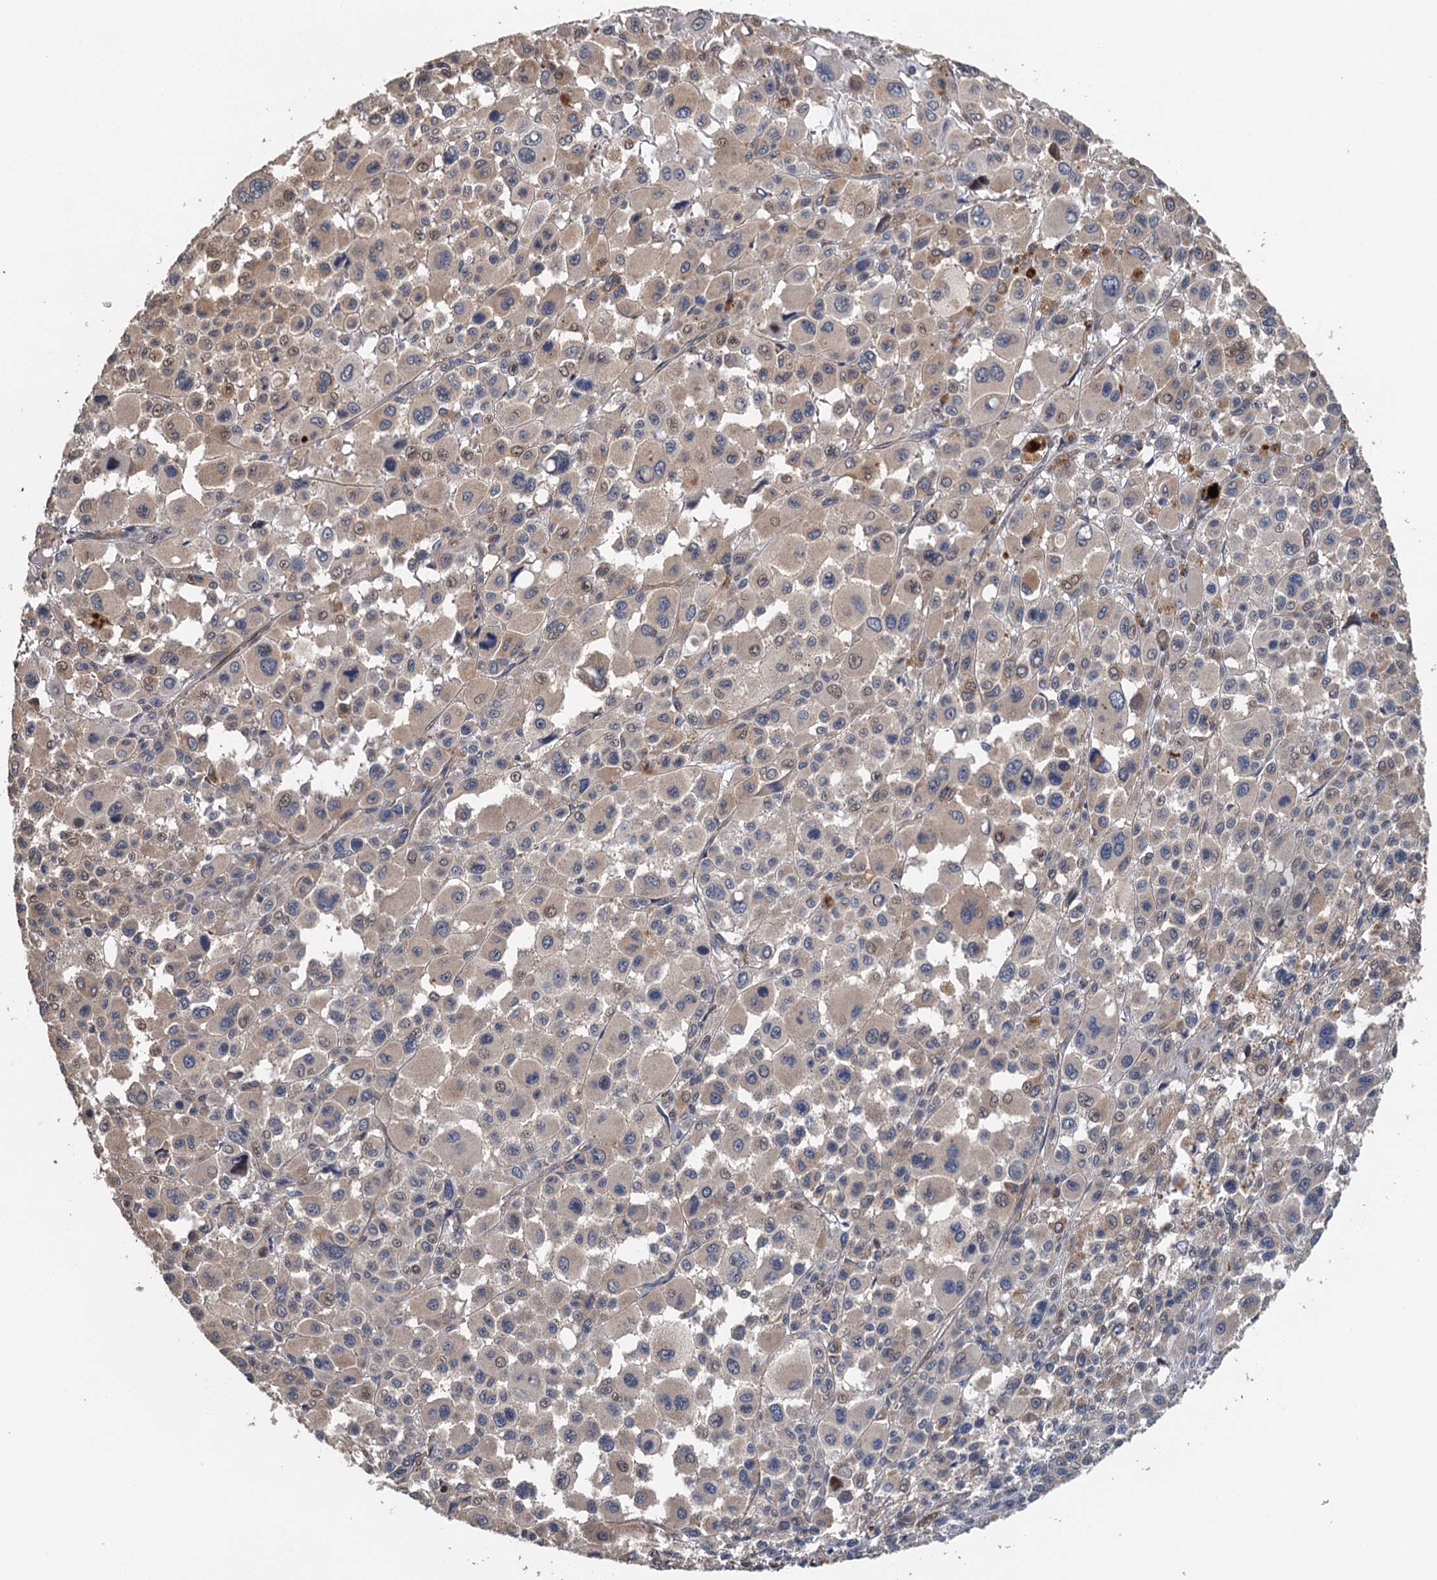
{"staining": {"intensity": "weak", "quantity": "25%-75%", "location": "cytoplasmic/membranous,nuclear"}, "tissue": "melanoma", "cell_type": "Tumor cells", "image_type": "cancer", "snomed": [{"axis": "morphology", "description": "Malignant melanoma, Metastatic site"}, {"axis": "topography", "description": "Skin"}], "caption": "Immunohistochemistry (IHC) photomicrograph of neoplastic tissue: melanoma stained using IHC reveals low levels of weak protein expression localized specifically in the cytoplasmic/membranous and nuclear of tumor cells, appearing as a cytoplasmic/membranous and nuclear brown color.", "gene": "MEAK7", "patient": {"sex": "female", "age": 74}}